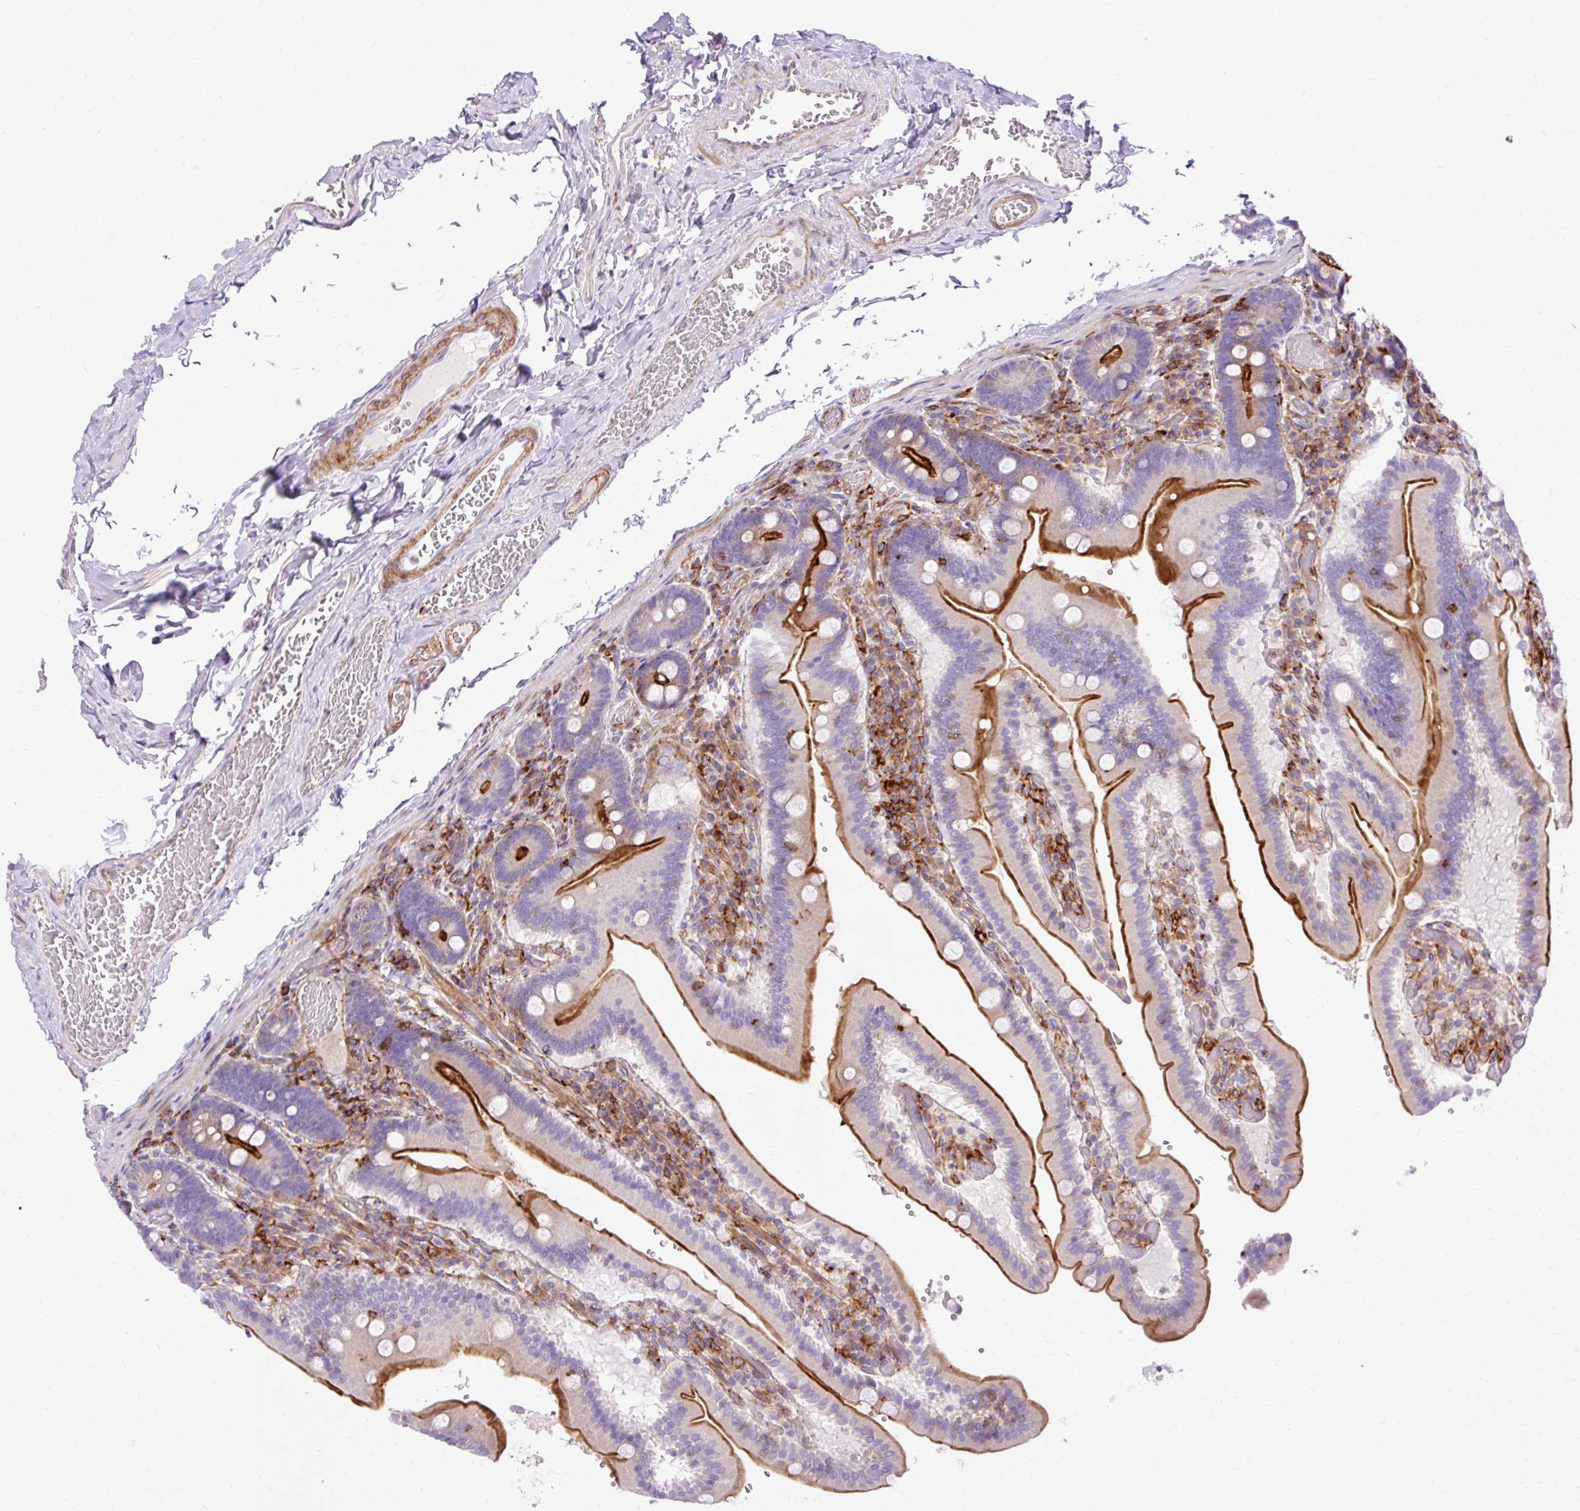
{"staining": {"intensity": "strong", "quantity": "25%-75%", "location": "cytoplasmic/membranous"}, "tissue": "duodenum", "cell_type": "Glandular cells", "image_type": "normal", "snomed": [{"axis": "morphology", "description": "Normal tissue, NOS"}, {"axis": "topography", "description": "Duodenum"}], "caption": "Duodenum stained with immunohistochemistry (IHC) demonstrates strong cytoplasmic/membranous expression in approximately 25%-75% of glandular cells.", "gene": "CORO7", "patient": {"sex": "female", "age": 62}}